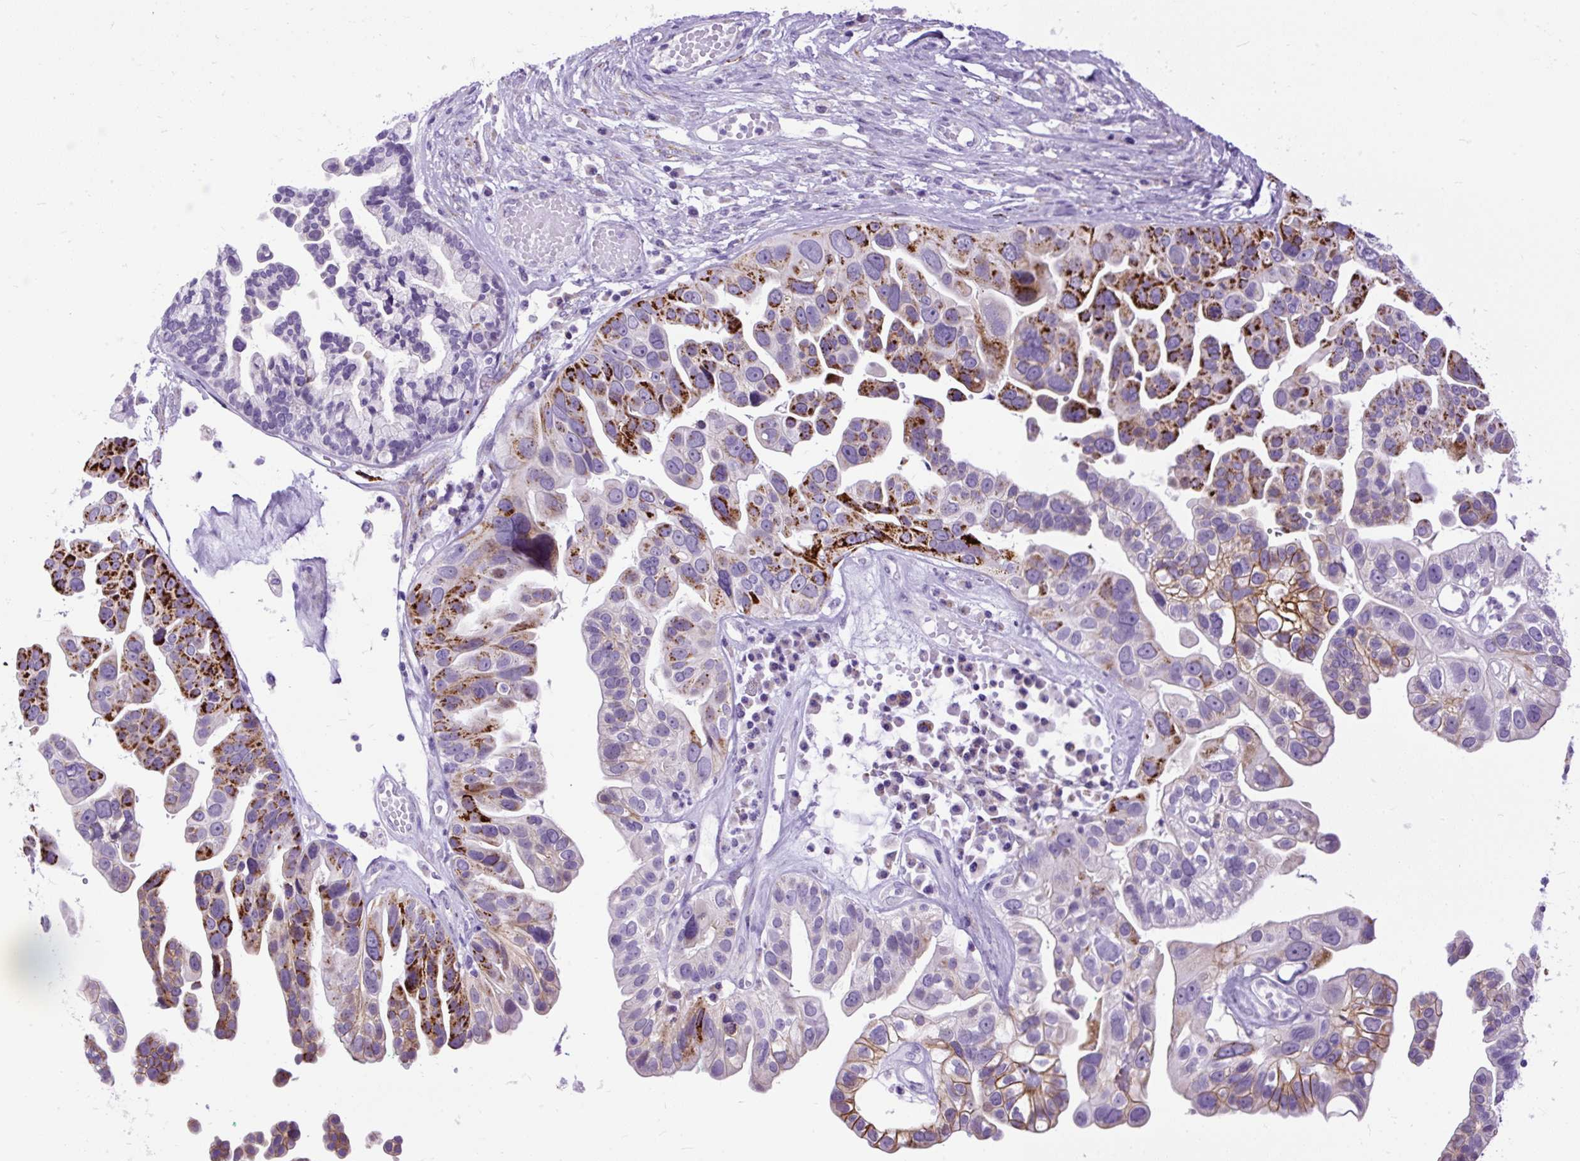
{"staining": {"intensity": "strong", "quantity": "25%-75%", "location": "cytoplasmic/membranous"}, "tissue": "ovarian cancer", "cell_type": "Tumor cells", "image_type": "cancer", "snomed": [{"axis": "morphology", "description": "Cystadenocarcinoma, serous, NOS"}, {"axis": "topography", "description": "Ovary"}], "caption": "Brown immunohistochemical staining in human serous cystadenocarcinoma (ovarian) displays strong cytoplasmic/membranous expression in approximately 25%-75% of tumor cells.", "gene": "ZNF256", "patient": {"sex": "female", "age": 56}}